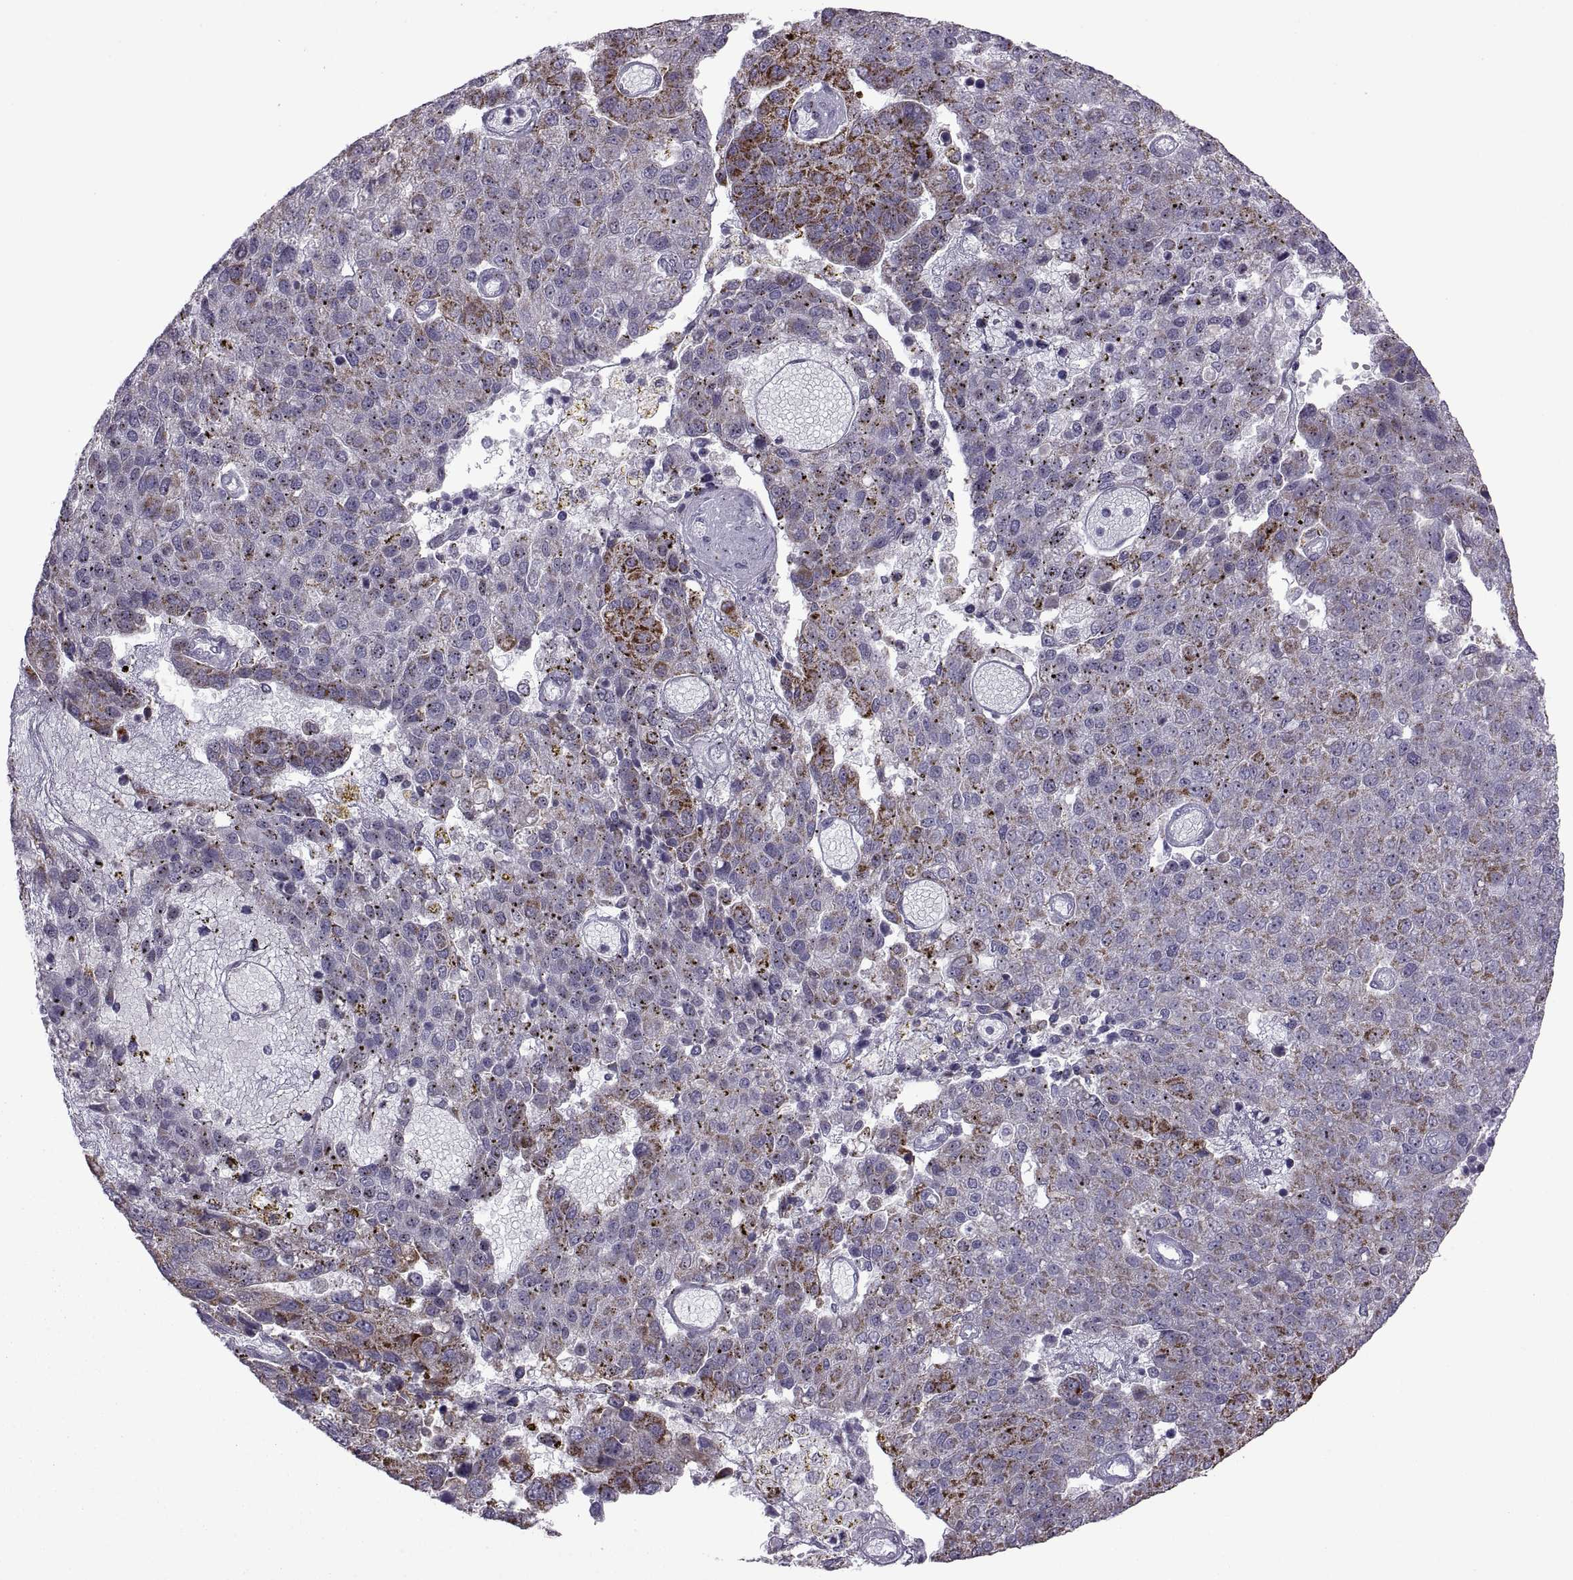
{"staining": {"intensity": "strong", "quantity": "<25%", "location": "cytoplasmic/membranous"}, "tissue": "pancreatic cancer", "cell_type": "Tumor cells", "image_type": "cancer", "snomed": [{"axis": "morphology", "description": "Adenocarcinoma, NOS"}, {"axis": "topography", "description": "Pancreas"}], "caption": "Immunohistochemistry photomicrograph of neoplastic tissue: human pancreatic adenocarcinoma stained using immunohistochemistry (IHC) exhibits medium levels of strong protein expression localized specifically in the cytoplasmic/membranous of tumor cells, appearing as a cytoplasmic/membranous brown color.", "gene": "ASIC2", "patient": {"sex": "female", "age": 61}}